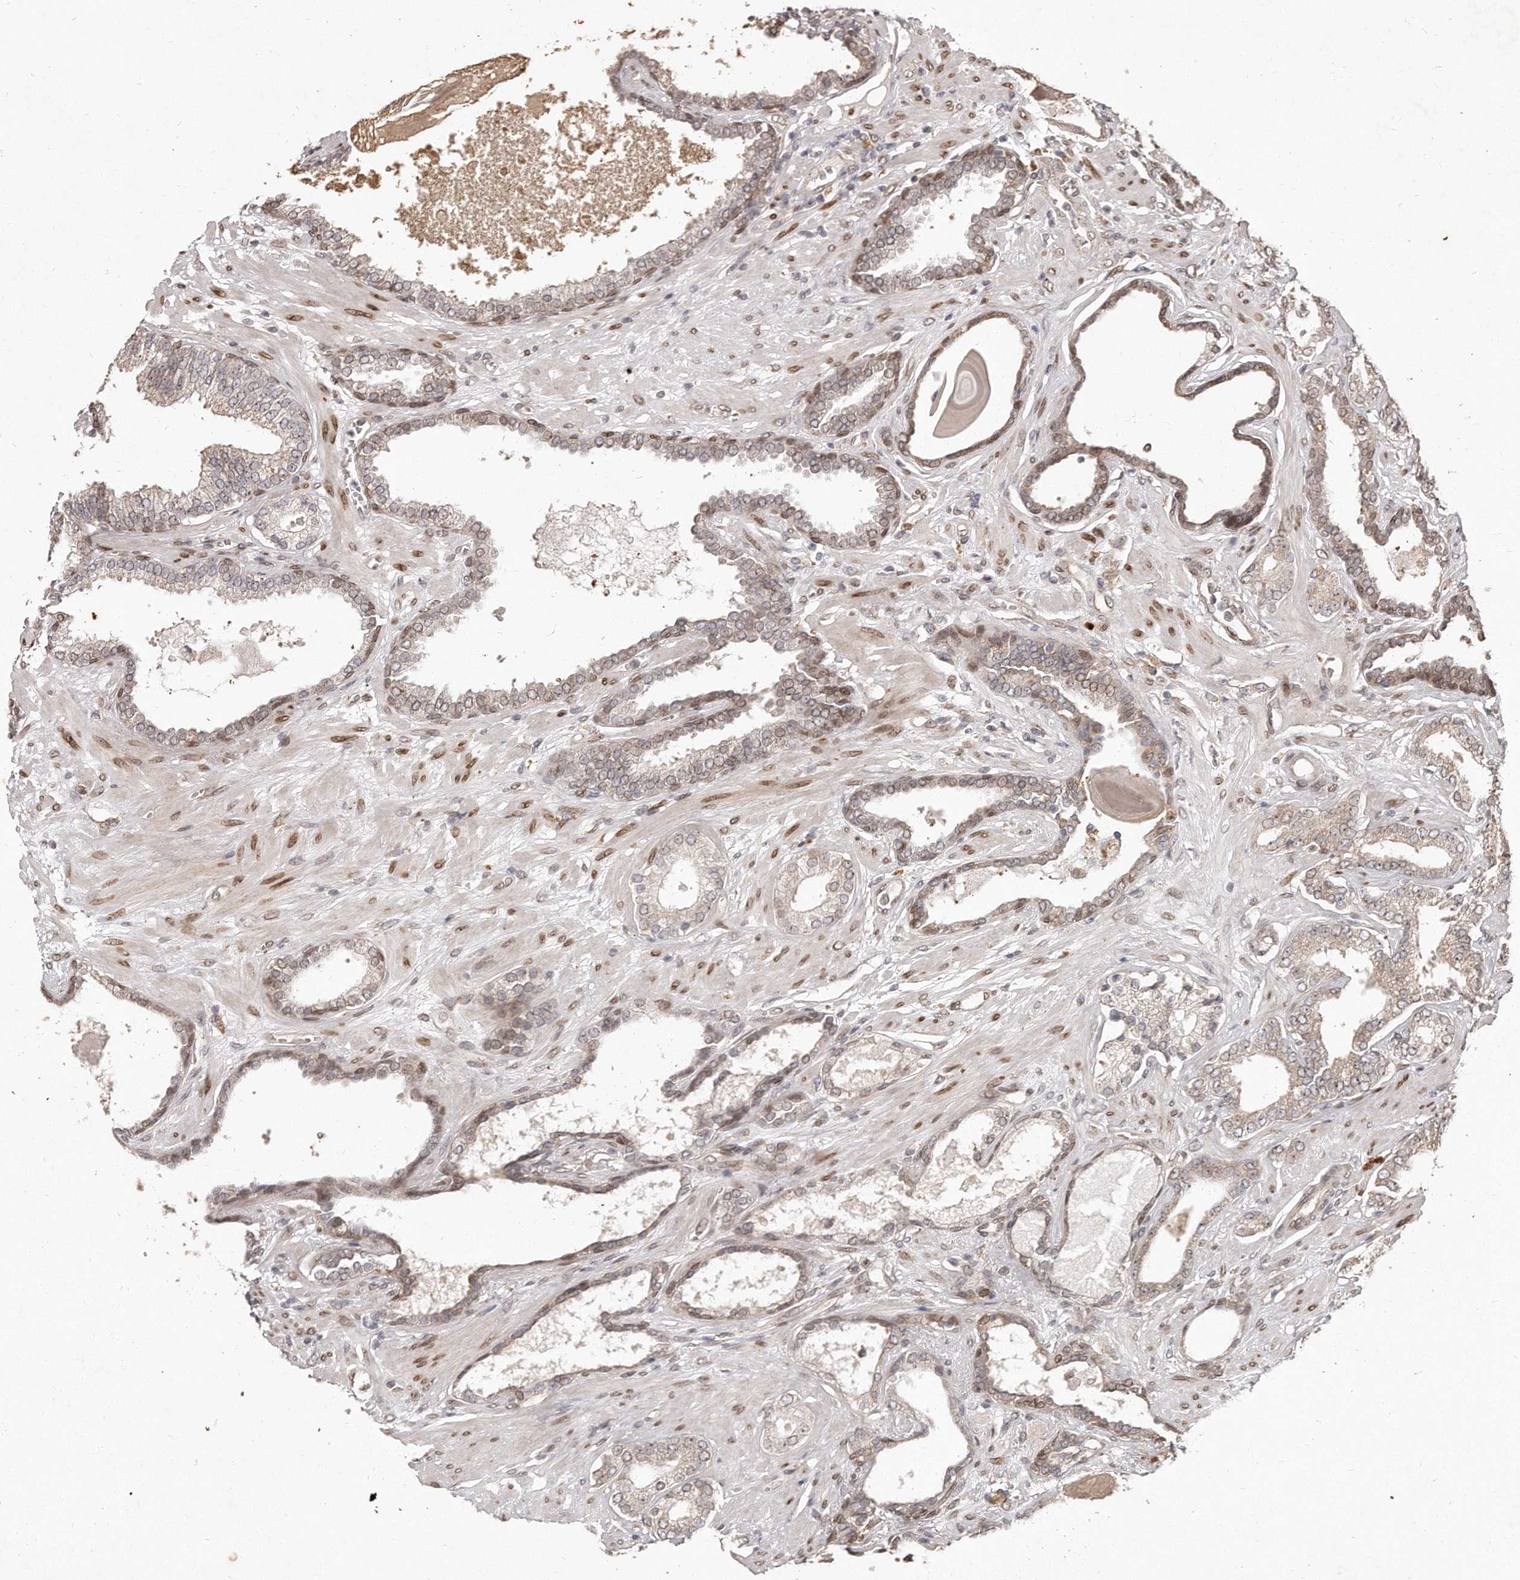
{"staining": {"intensity": "weak", "quantity": "<25%", "location": "cytoplasmic/membranous"}, "tissue": "prostate cancer", "cell_type": "Tumor cells", "image_type": "cancer", "snomed": [{"axis": "morphology", "description": "Adenocarcinoma, Low grade"}, {"axis": "topography", "description": "Prostate"}], "caption": "High magnification brightfield microscopy of adenocarcinoma (low-grade) (prostate) stained with DAB (3,3'-diaminobenzidine) (brown) and counterstained with hematoxylin (blue): tumor cells show no significant positivity.", "gene": "HASPIN", "patient": {"sex": "male", "age": 70}}